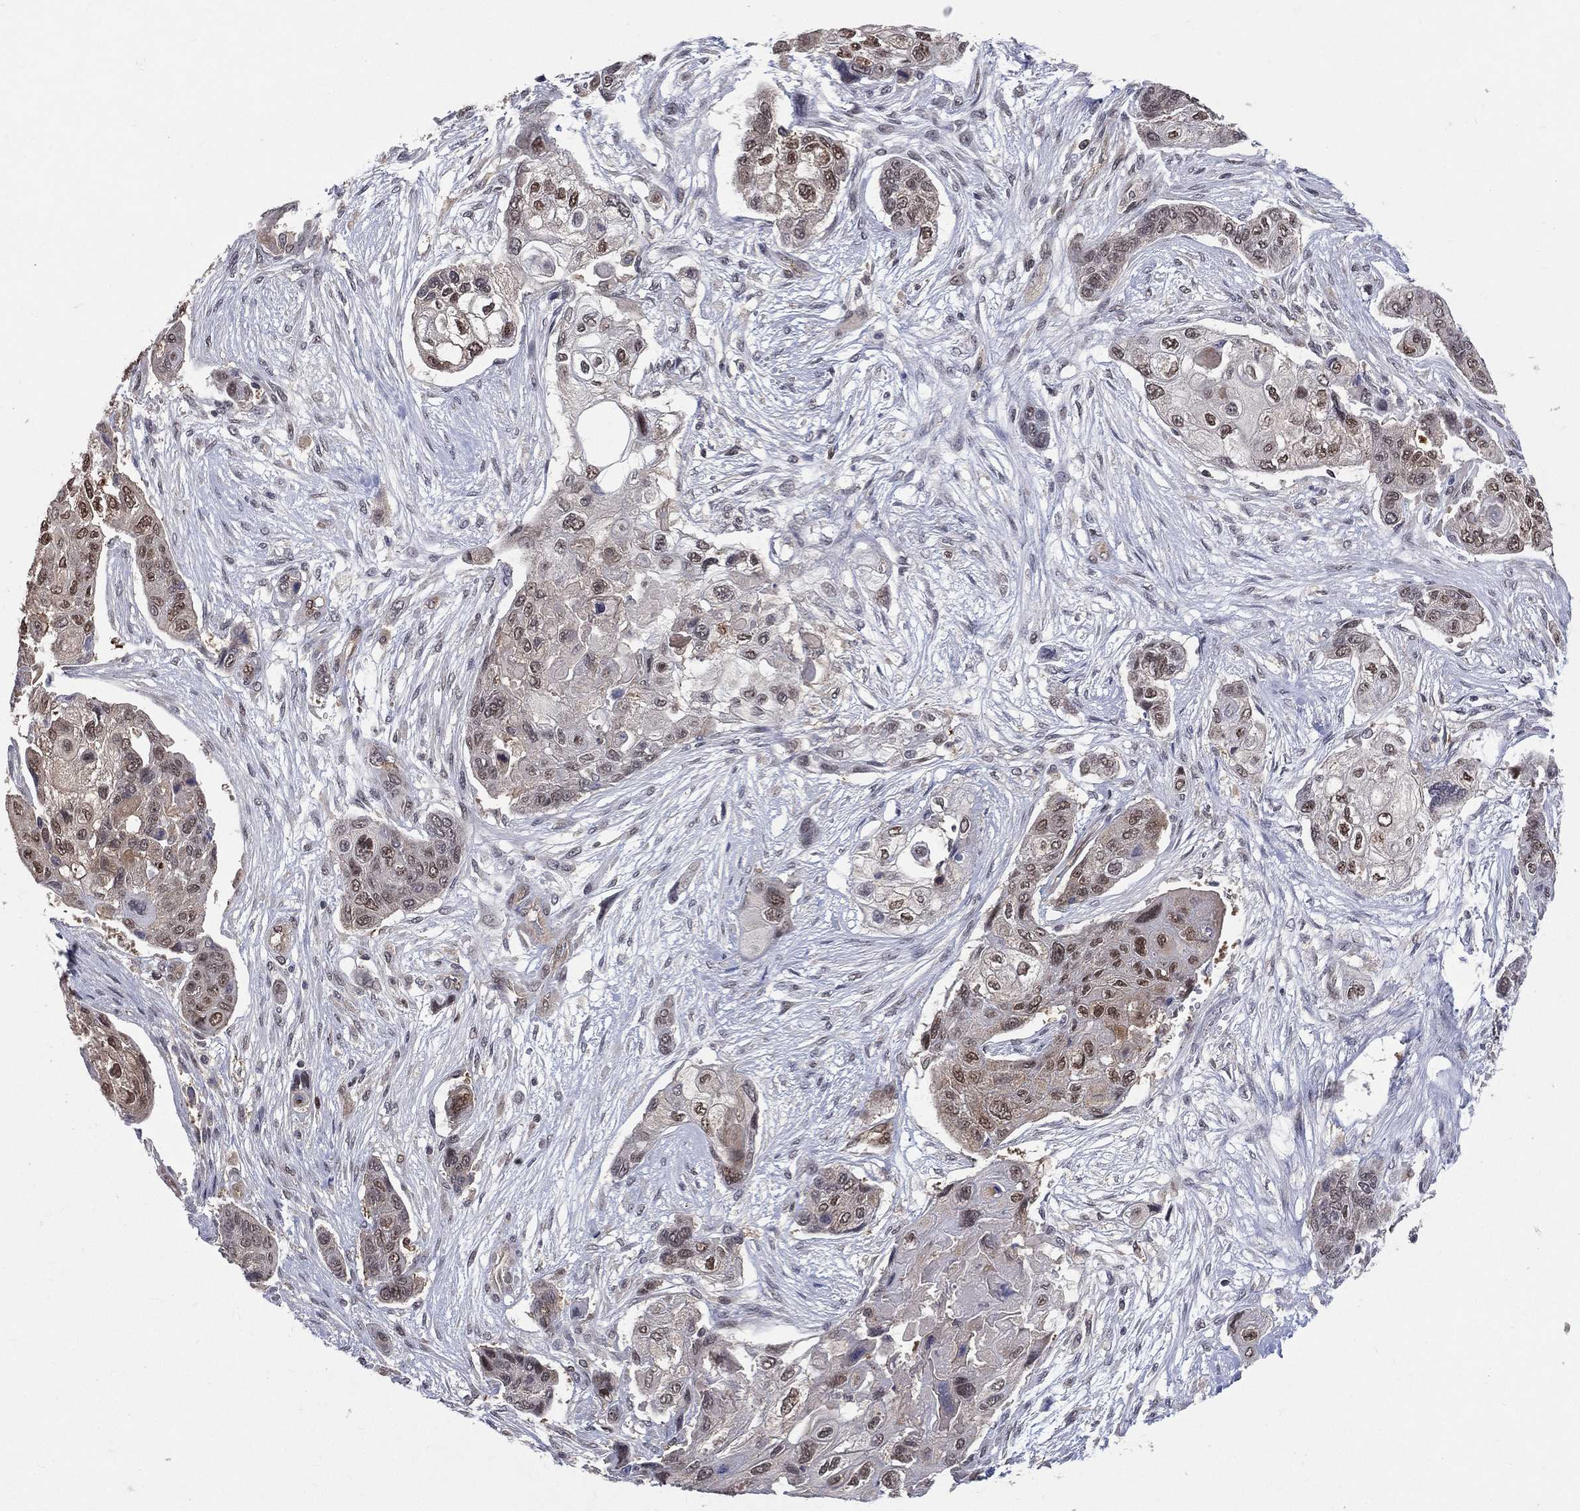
{"staining": {"intensity": "weak", "quantity": "25%-75%", "location": "nuclear"}, "tissue": "lung cancer", "cell_type": "Tumor cells", "image_type": "cancer", "snomed": [{"axis": "morphology", "description": "Squamous cell carcinoma, NOS"}, {"axis": "topography", "description": "Lung"}], "caption": "Immunohistochemistry (IHC) (DAB (3,3'-diaminobenzidine)) staining of human squamous cell carcinoma (lung) reveals weak nuclear protein expression in about 25%-75% of tumor cells.", "gene": "GMPR2", "patient": {"sex": "male", "age": 69}}